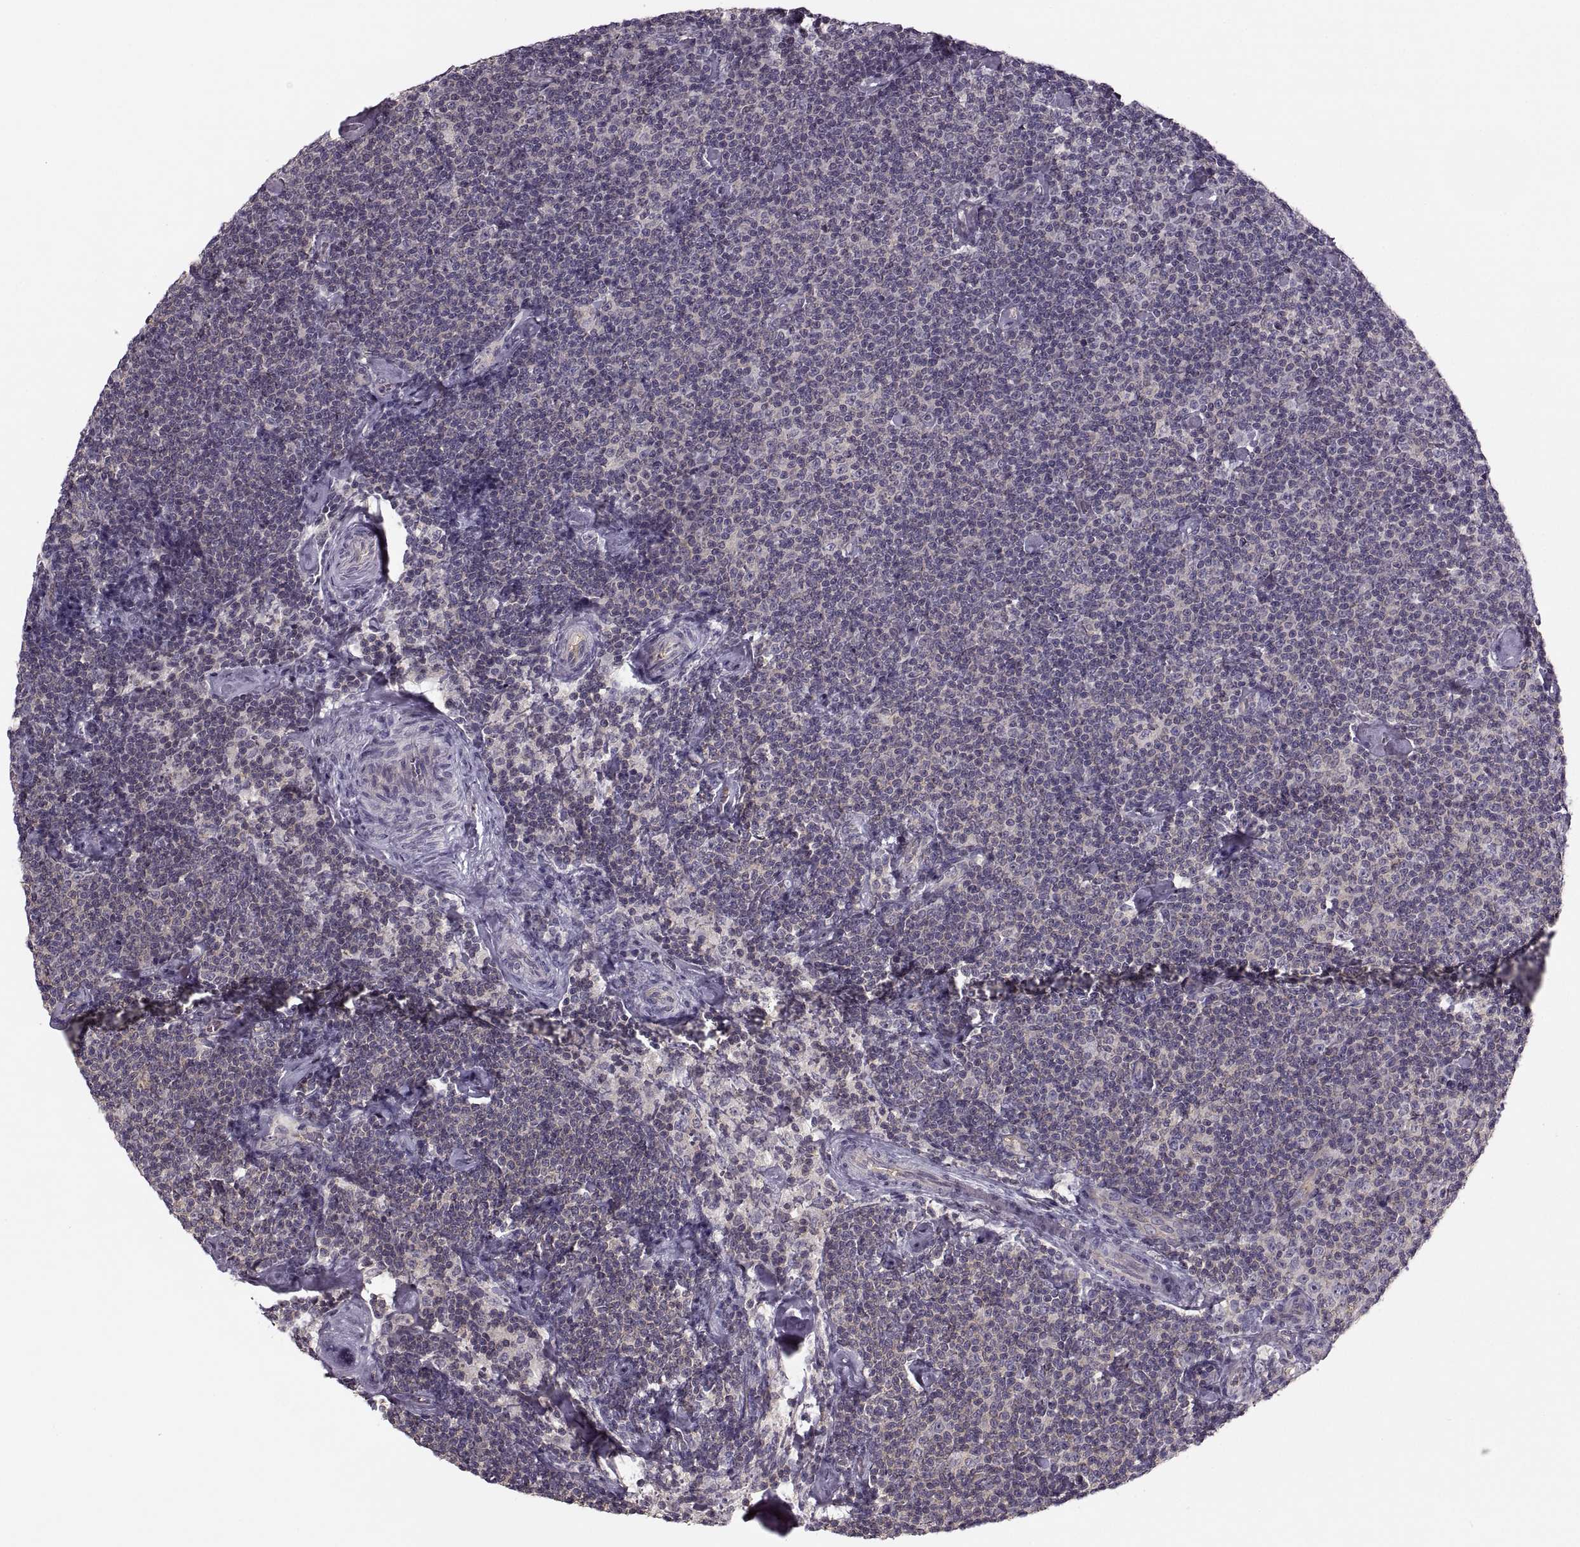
{"staining": {"intensity": "negative", "quantity": "none", "location": "none"}, "tissue": "lymphoma", "cell_type": "Tumor cells", "image_type": "cancer", "snomed": [{"axis": "morphology", "description": "Malignant lymphoma, non-Hodgkin's type, Low grade"}, {"axis": "topography", "description": "Lymph node"}], "caption": "IHC micrograph of neoplastic tissue: lymphoma stained with DAB (3,3'-diaminobenzidine) reveals no significant protein positivity in tumor cells.", "gene": "LUZP2", "patient": {"sex": "male", "age": 81}}